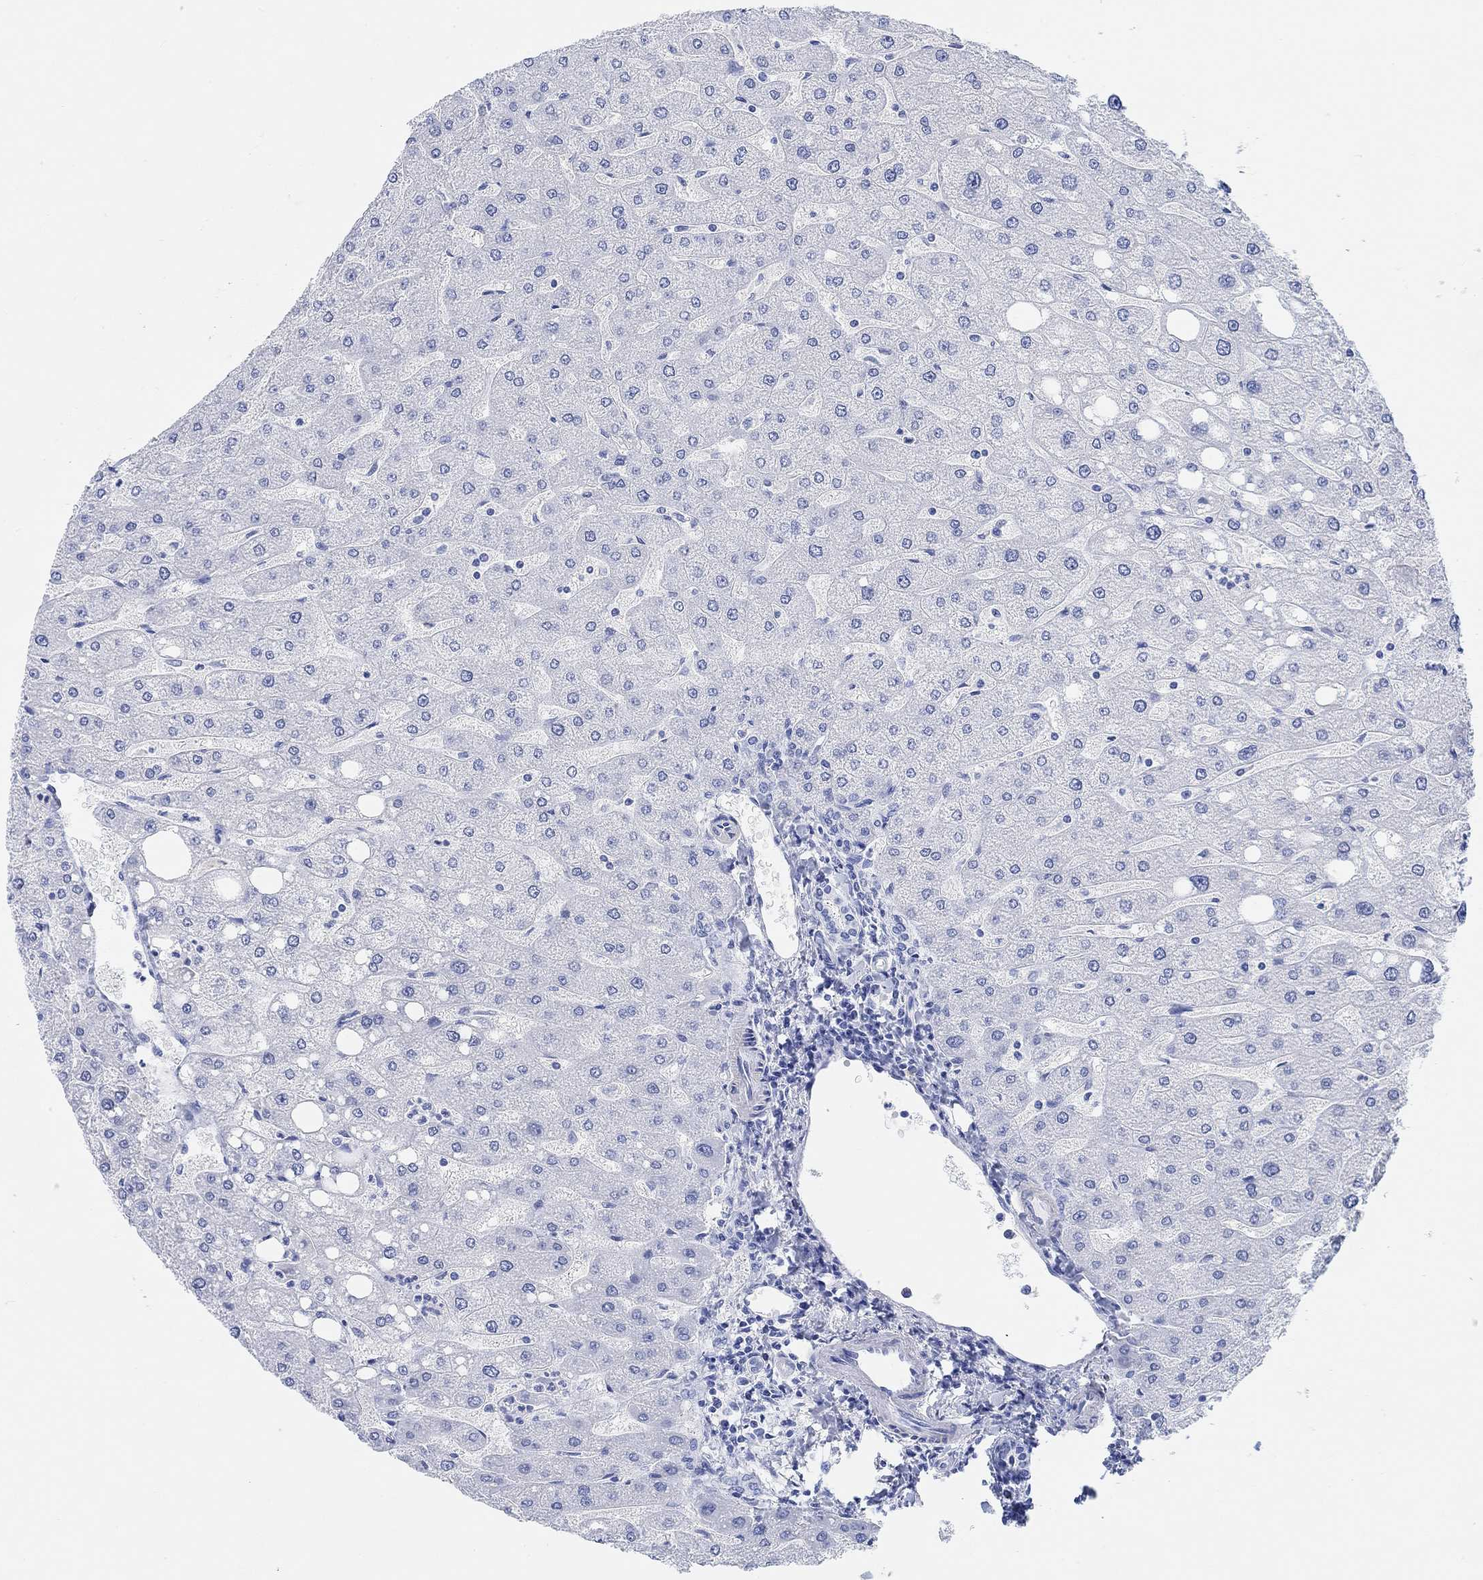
{"staining": {"intensity": "negative", "quantity": "none", "location": "none"}, "tissue": "liver", "cell_type": "Cholangiocytes", "image_type": "normal", "snomed": [{"axis": "morphology", "description": "Normal tissue, NOS"}, {"axis": "topography", "description": "Liver"}], "caption": "Liver stained for a protein using immunohistochemistry (IHC) displays no staining cholangiocytes.", "gene": "ANKRD33", "patient": {"sex": "male", "age": 67}}